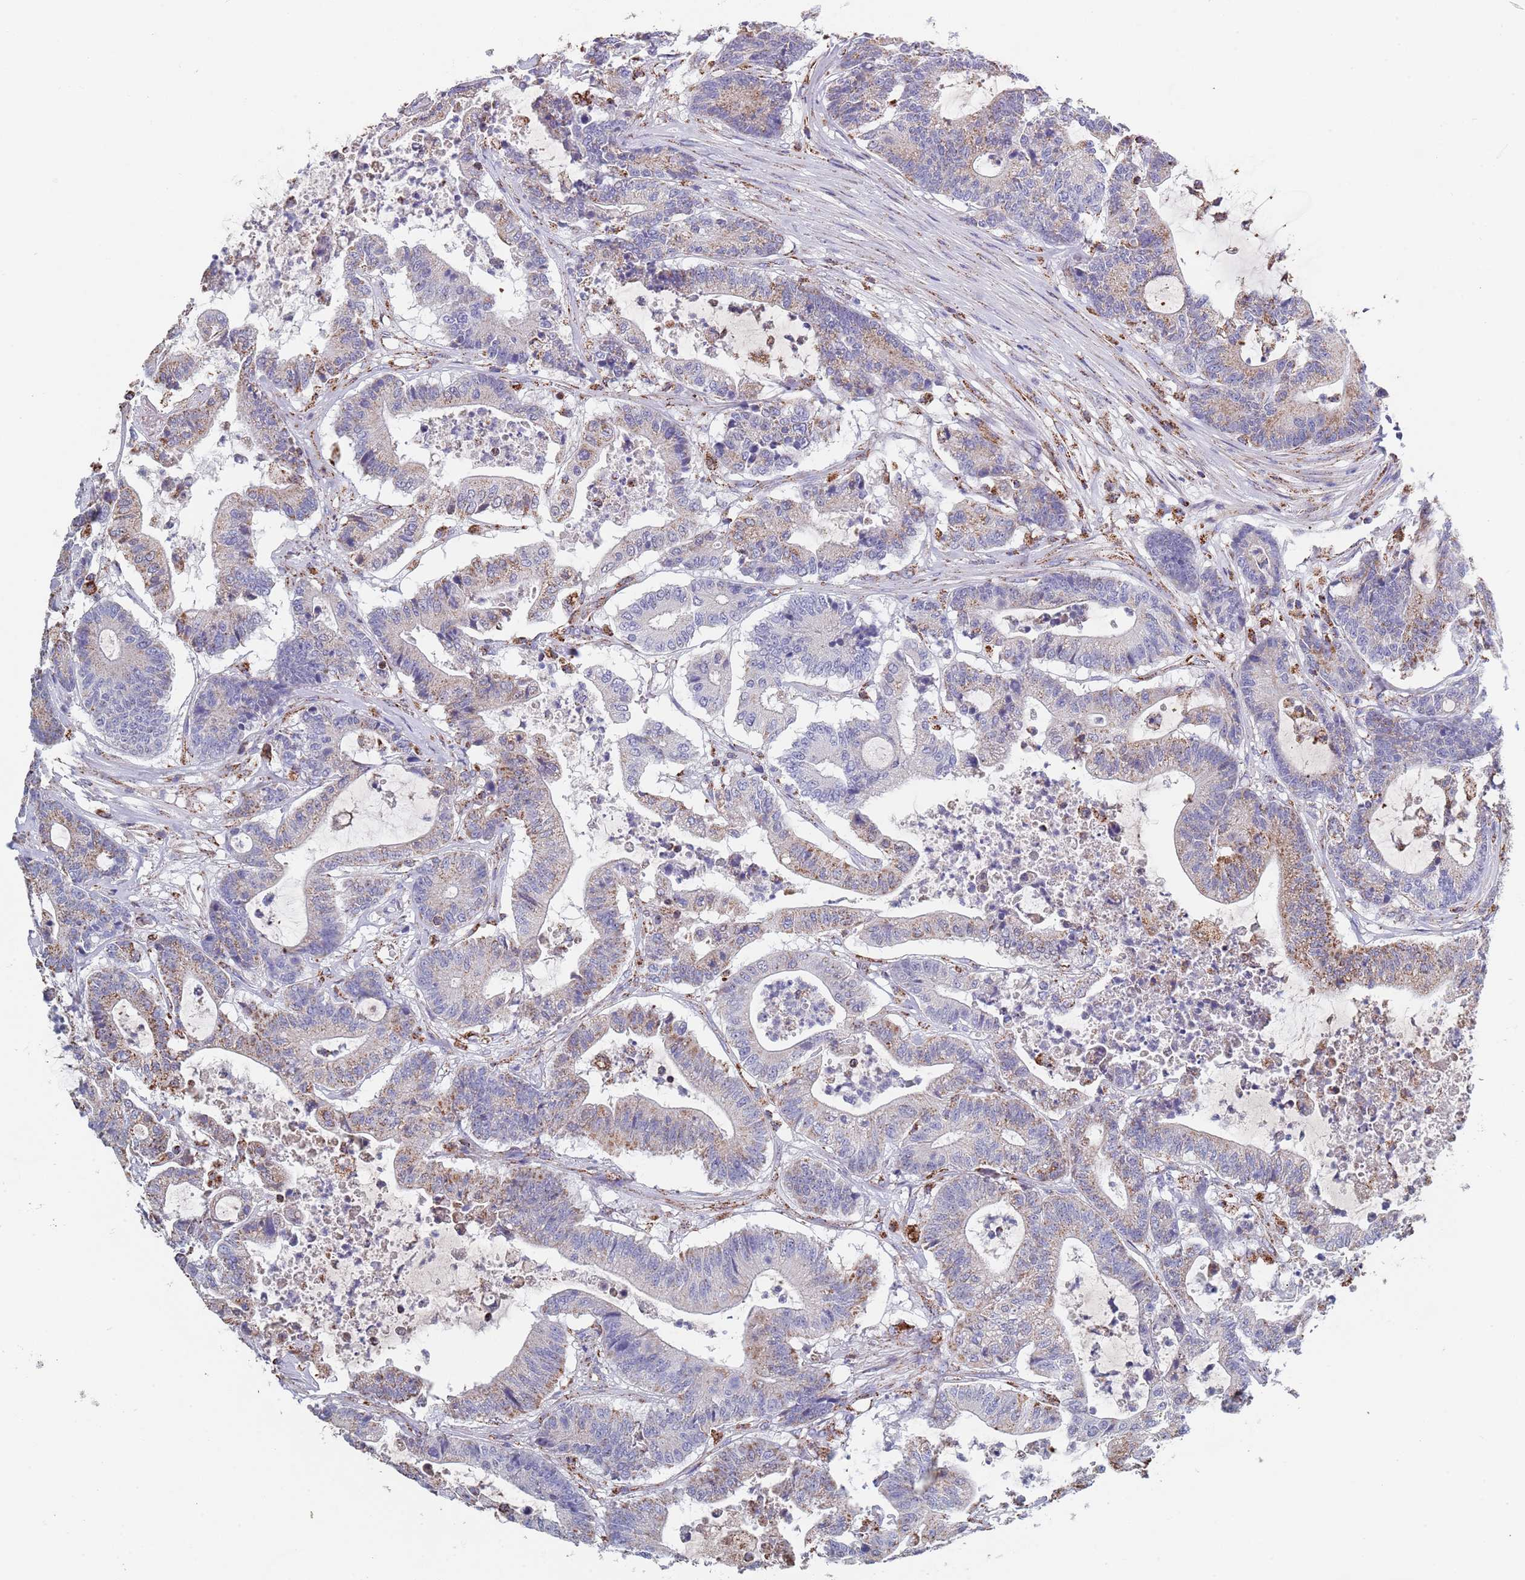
{"staining": {"intensity": "moderate", "quantity": "25%-75%", "location": "cytoplasmic/membranous"}, "tissue": "colorectal cancer", "cell_type": "Tumor cells", "image_type": "cancer", "snomed": [{"axis": "morphology", "description": "Adenocarcinoma, NOS"}, {"axis": "topography", "description": "Colon"}], "caption": "This micrograph displays adenocarcinoma (colorectal) stained with immunohistochemistry (IHC) to label a protein in brown. The cytoplasmic/membranous of tumor cells show moderate positivity for the protein. Nuclei are counter-stained blue.", "gene": "PGP", "patient": {"sex": "female", "age": 84}}